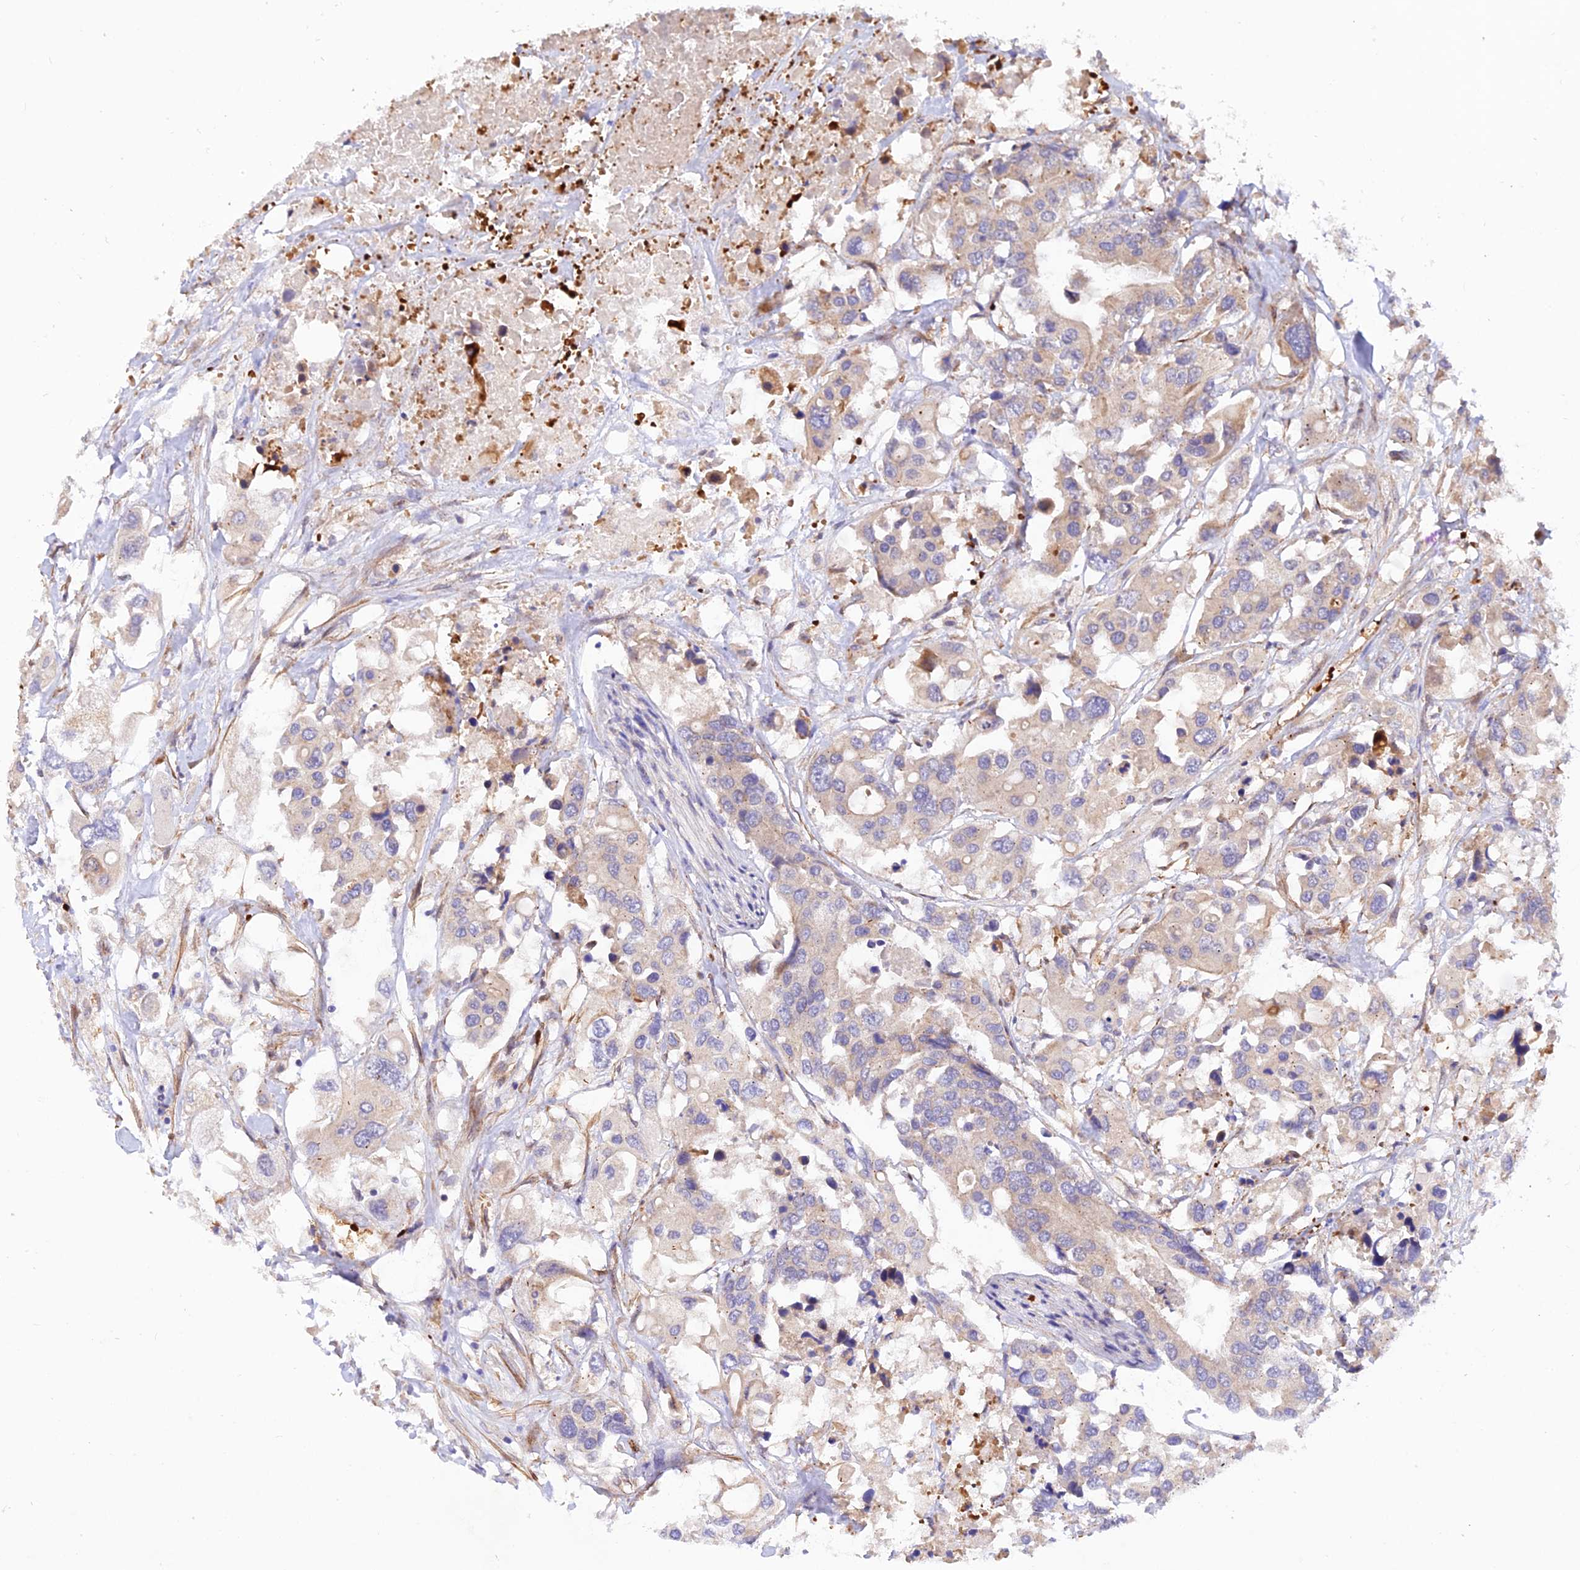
{"staining": {"intensity": "negative", "quantity": "none", "location": "none"}, "tissue": "colorectal cancer", "cell_type": "Tumor cells", "image_type": "cancer", "snomed": [{"axis": "morphology", "description": "Adenocarcinoma, NOS"}, {"axis": "topography", "description": "Colon"}], "caption": "An immunohistochemistry image of colorectal cancer (adenocarcinoma) is shown. There is no staining in tumor cells of colorectal cancer (adenocarcinoma).", "gene": "WDFY4", "patient": {"sex": "male", "age": 77}}